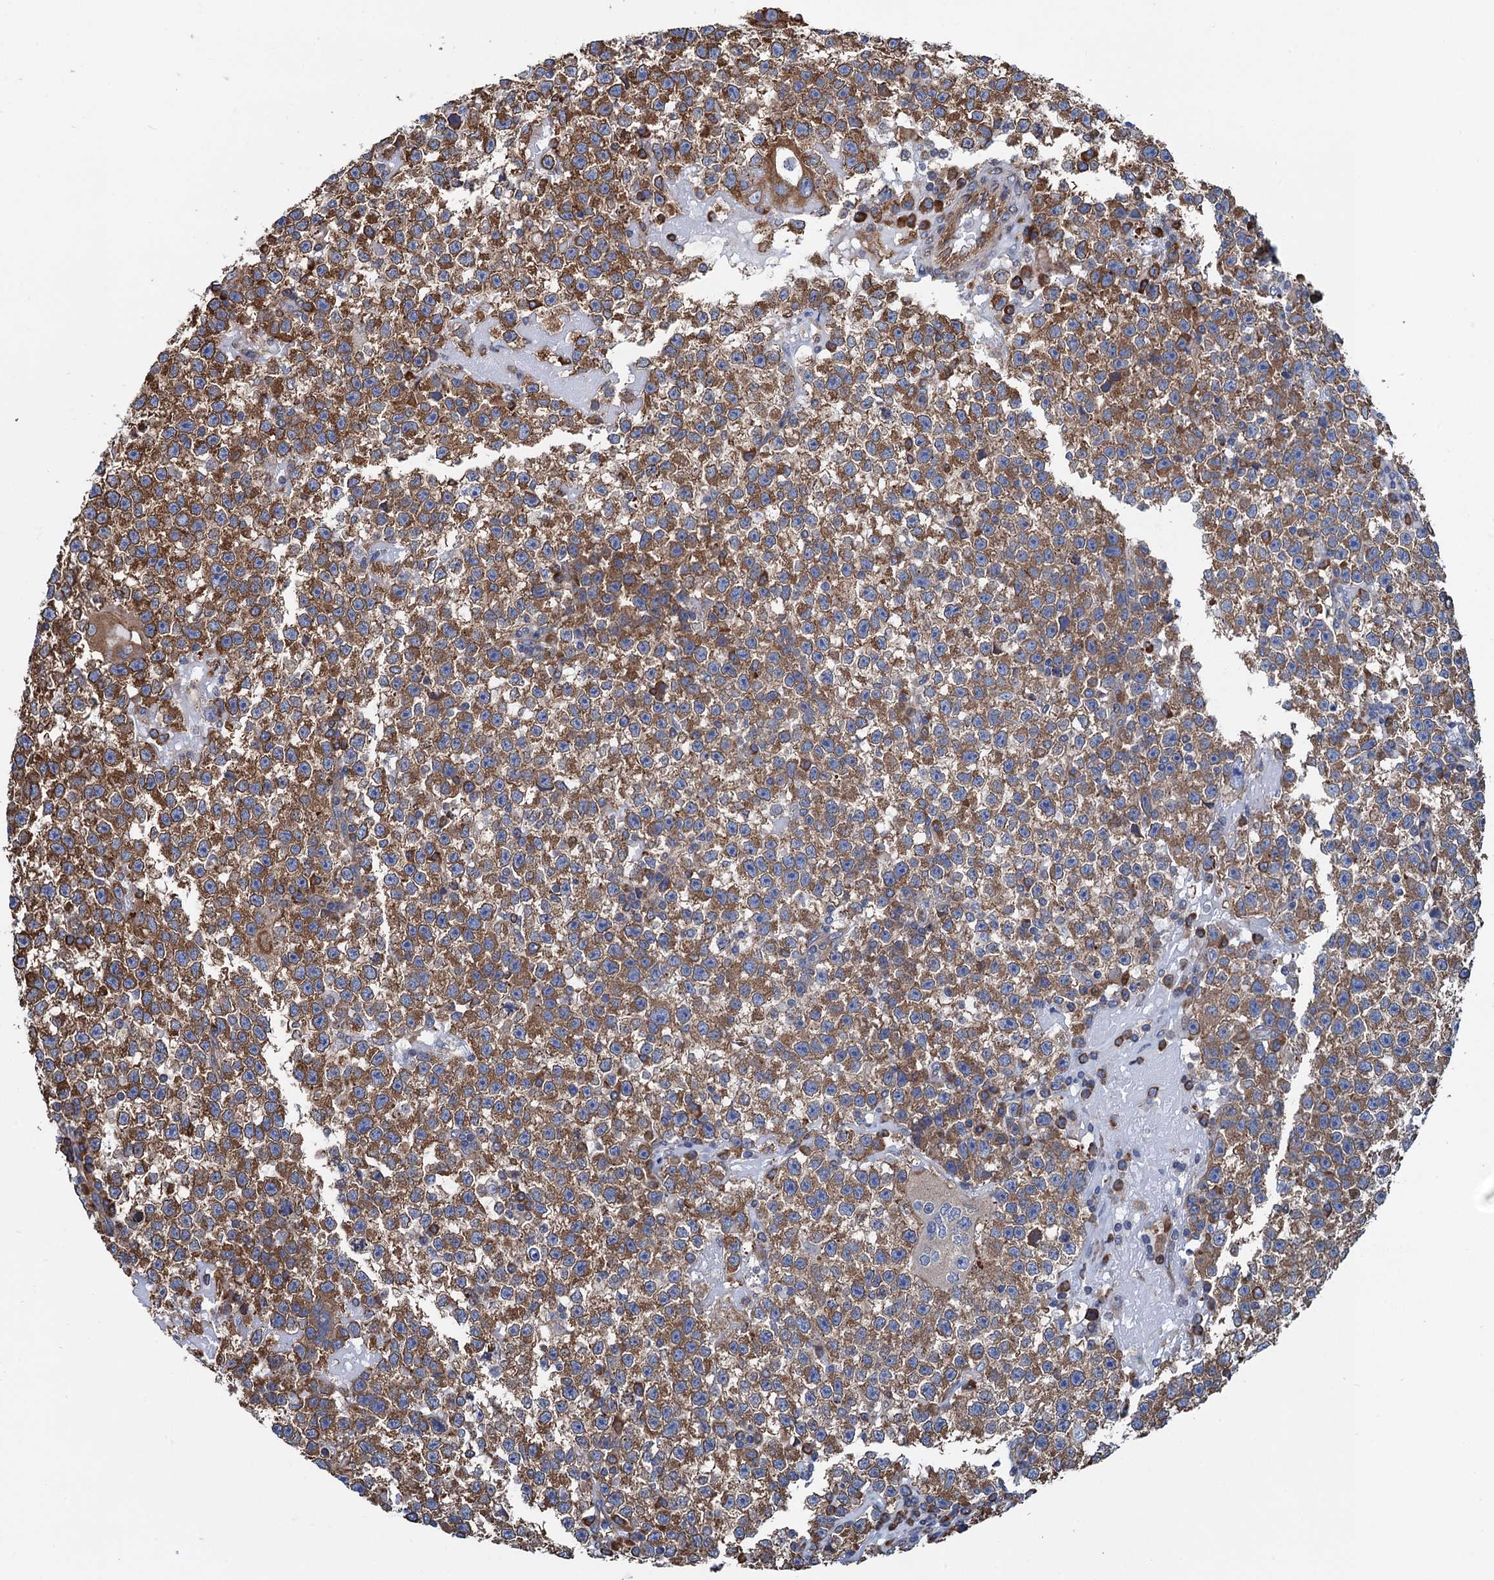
{"staining": {"intensity": "moderate", "quantity": ">75%", "location": "cytoplasmic/membranous"}, "tissue": "testis cancer", "cell_type": "Tumor cells", "image_type": "cancer", "snomed": [{"axis": "morphology", "description": "Seminoma, NOS"}, {"axis": "topography", "description": "Testis"}], "caption": "Moderate cytoplasmic/membranous positivity is identified in about >75% of tumor cells in testis seminoma.", "gene": "SLC12A7", "patient": {"sex": "male", "age": 22}}